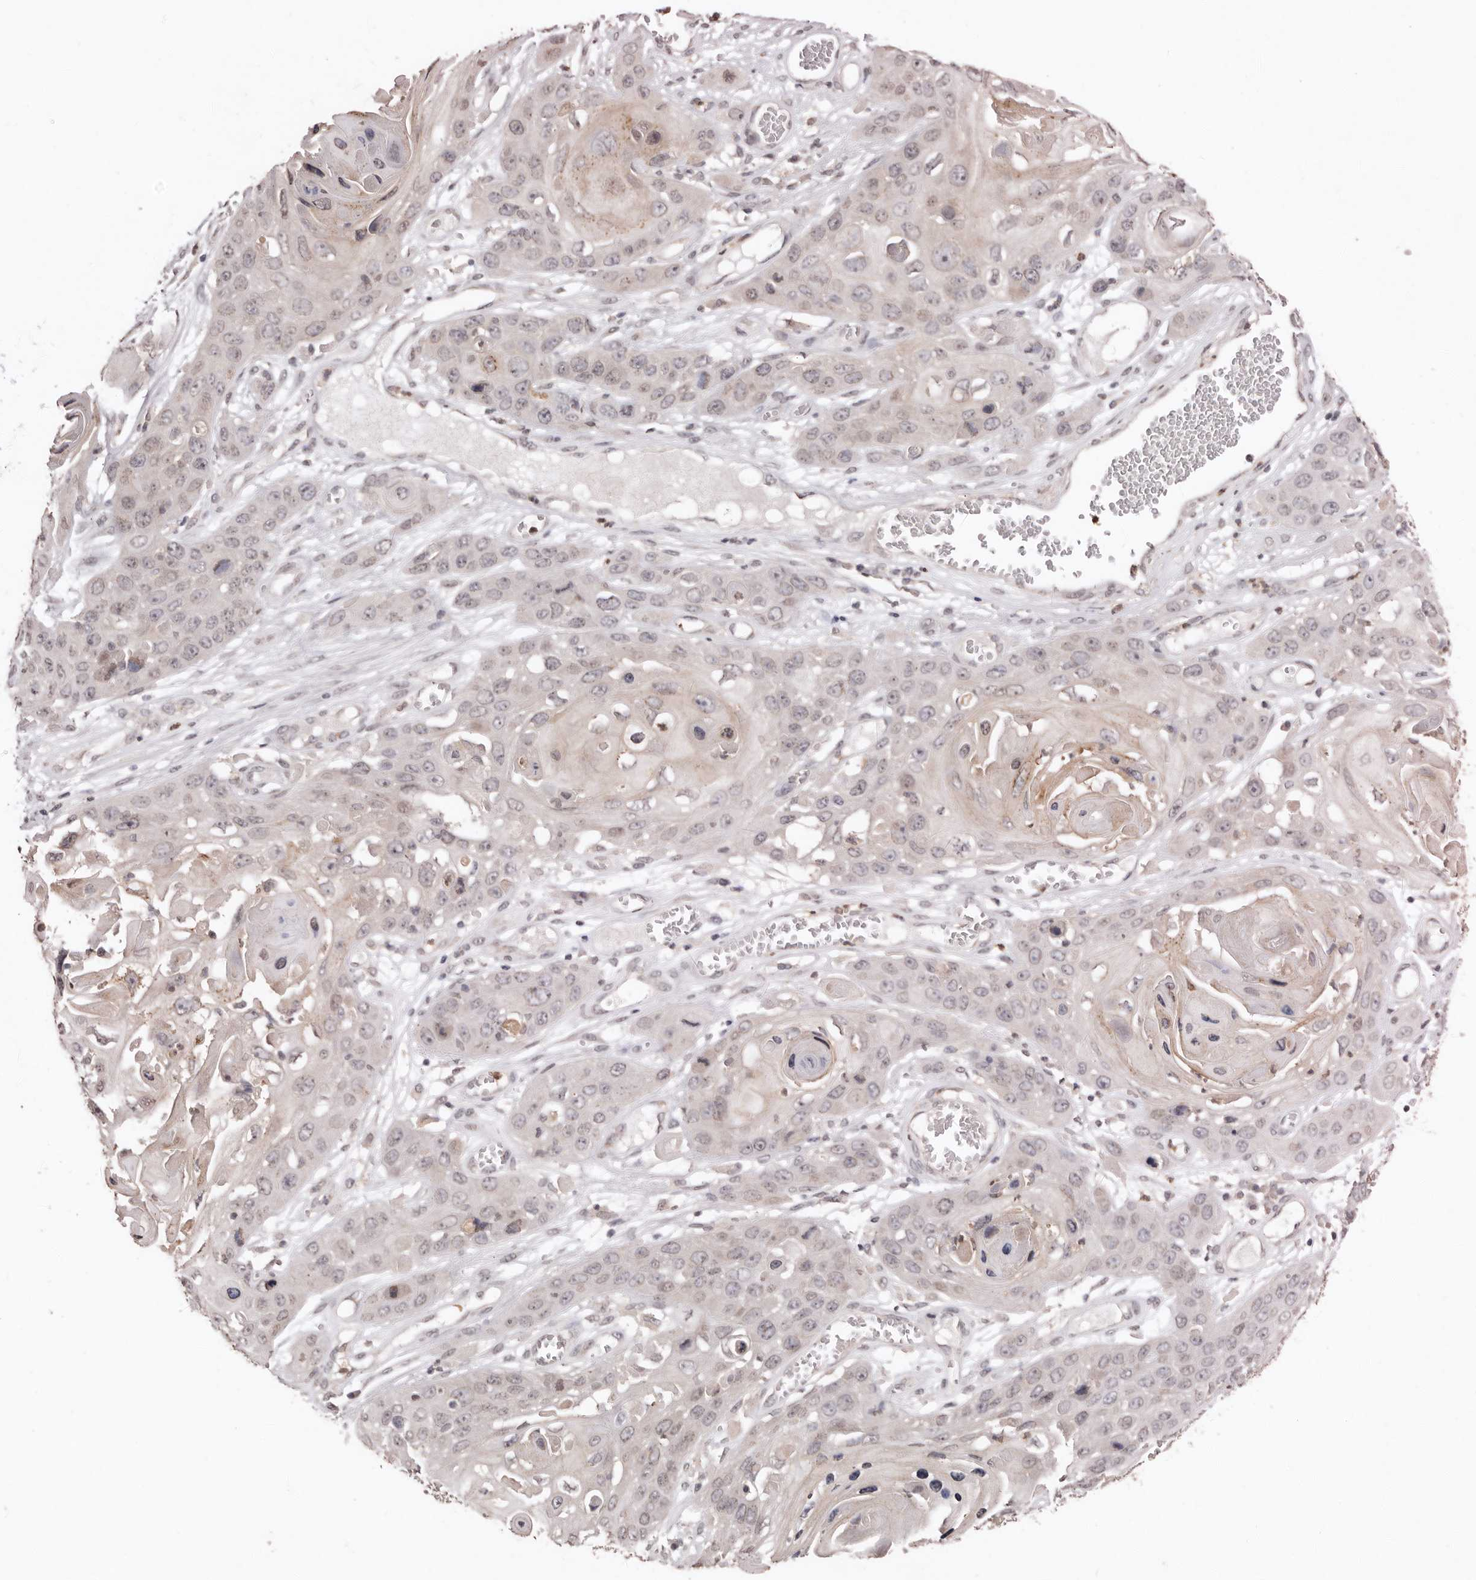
{"staining": {"intensity": "negative", "quantity": "none", "location": "none"}, "tissue": "skin cancer", "cell_type": "Tumor cells", "image_type": "cancer", "snomed": [{"axis": "morphology", "description": "Squamous cell carcinoma, NOS"}, {"axis": "topography", "description": "Skin"}], "caption": "Tumor cells show no significant expression in skin squamous cell carcinoma.", "gene": "SULT1E1", "patient": {"sex": "male", "age": 55}}